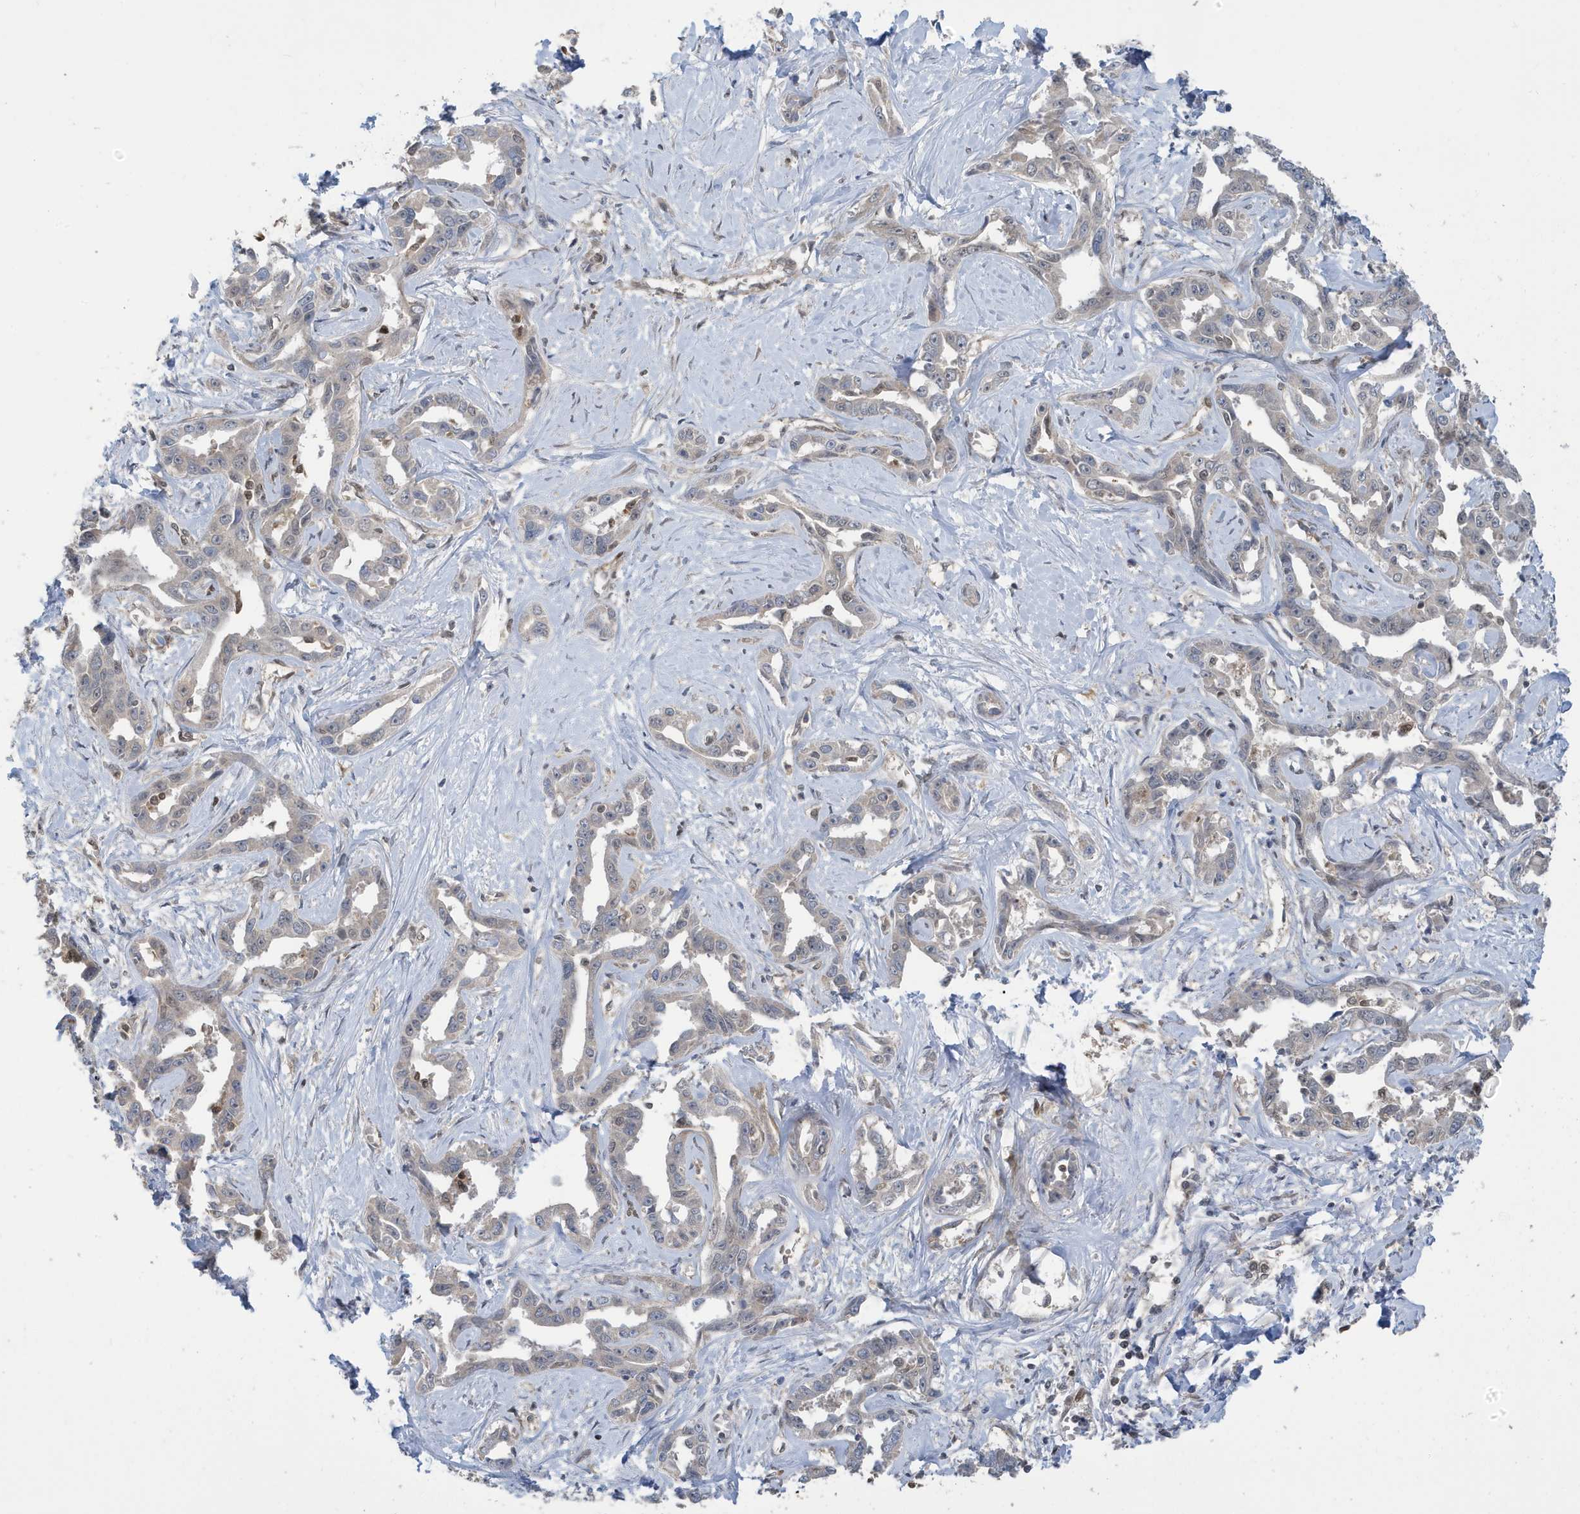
{"staining": {"intensity": "negative", "quantity": "none", "location": "none"}, "tissue": "liver cancer", "cell_type": "Tumor cells", "image_type": "cancer", "snomed": [{"axis": "morphology", "description": "Cholangiocarcinoma"}, {"axis": "topography", "description": "Liver"}], "caption": "Immunohistochemical staining of liver cholangiocarcinoma shows no significant positivity in tumor cells.", "gene": "NCOA7", "patient": {"sex": "male", "age": 59}}